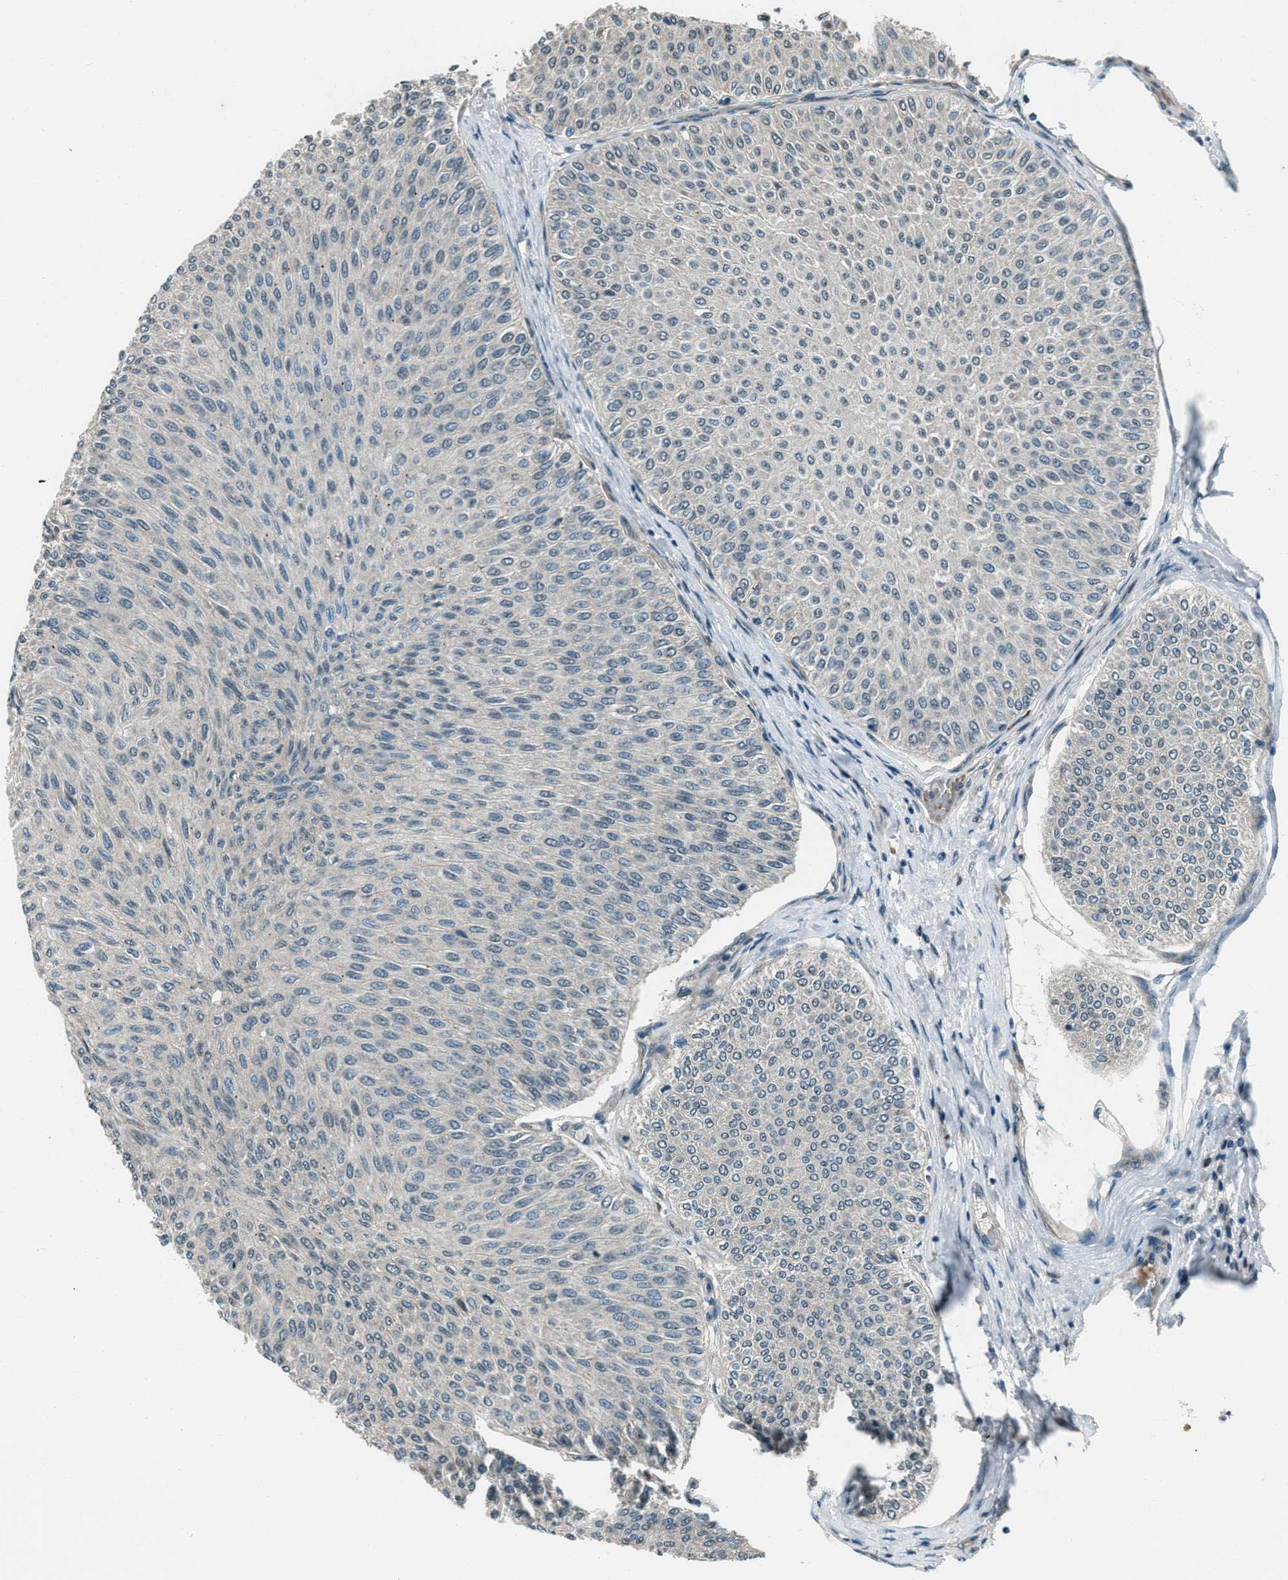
{"staining": {"intensity": "negative", "quantity": "none", "location": "none"}, "tissue": "urothelial cancer", "cell_type": "Tumor cells", "image_type": "cancer", "snomed": [{"axis": "morphology", "description": "Urothelial carcinoma, Low grade"}, {"axis": "topography", "description": "Urinary bladder"}], "caption": "This image is of urothelial cancer stained with immunohistochemistry to label a protein in brown with the nuclei are counter-stained blue. There is no staining in tumor cells. (Brightfield microscopy of DAB (3,3'-diaminobenzidine) IHC at high magnification).", "gene": "SVIL", "patient": {"sex": "male", "age": 78}}